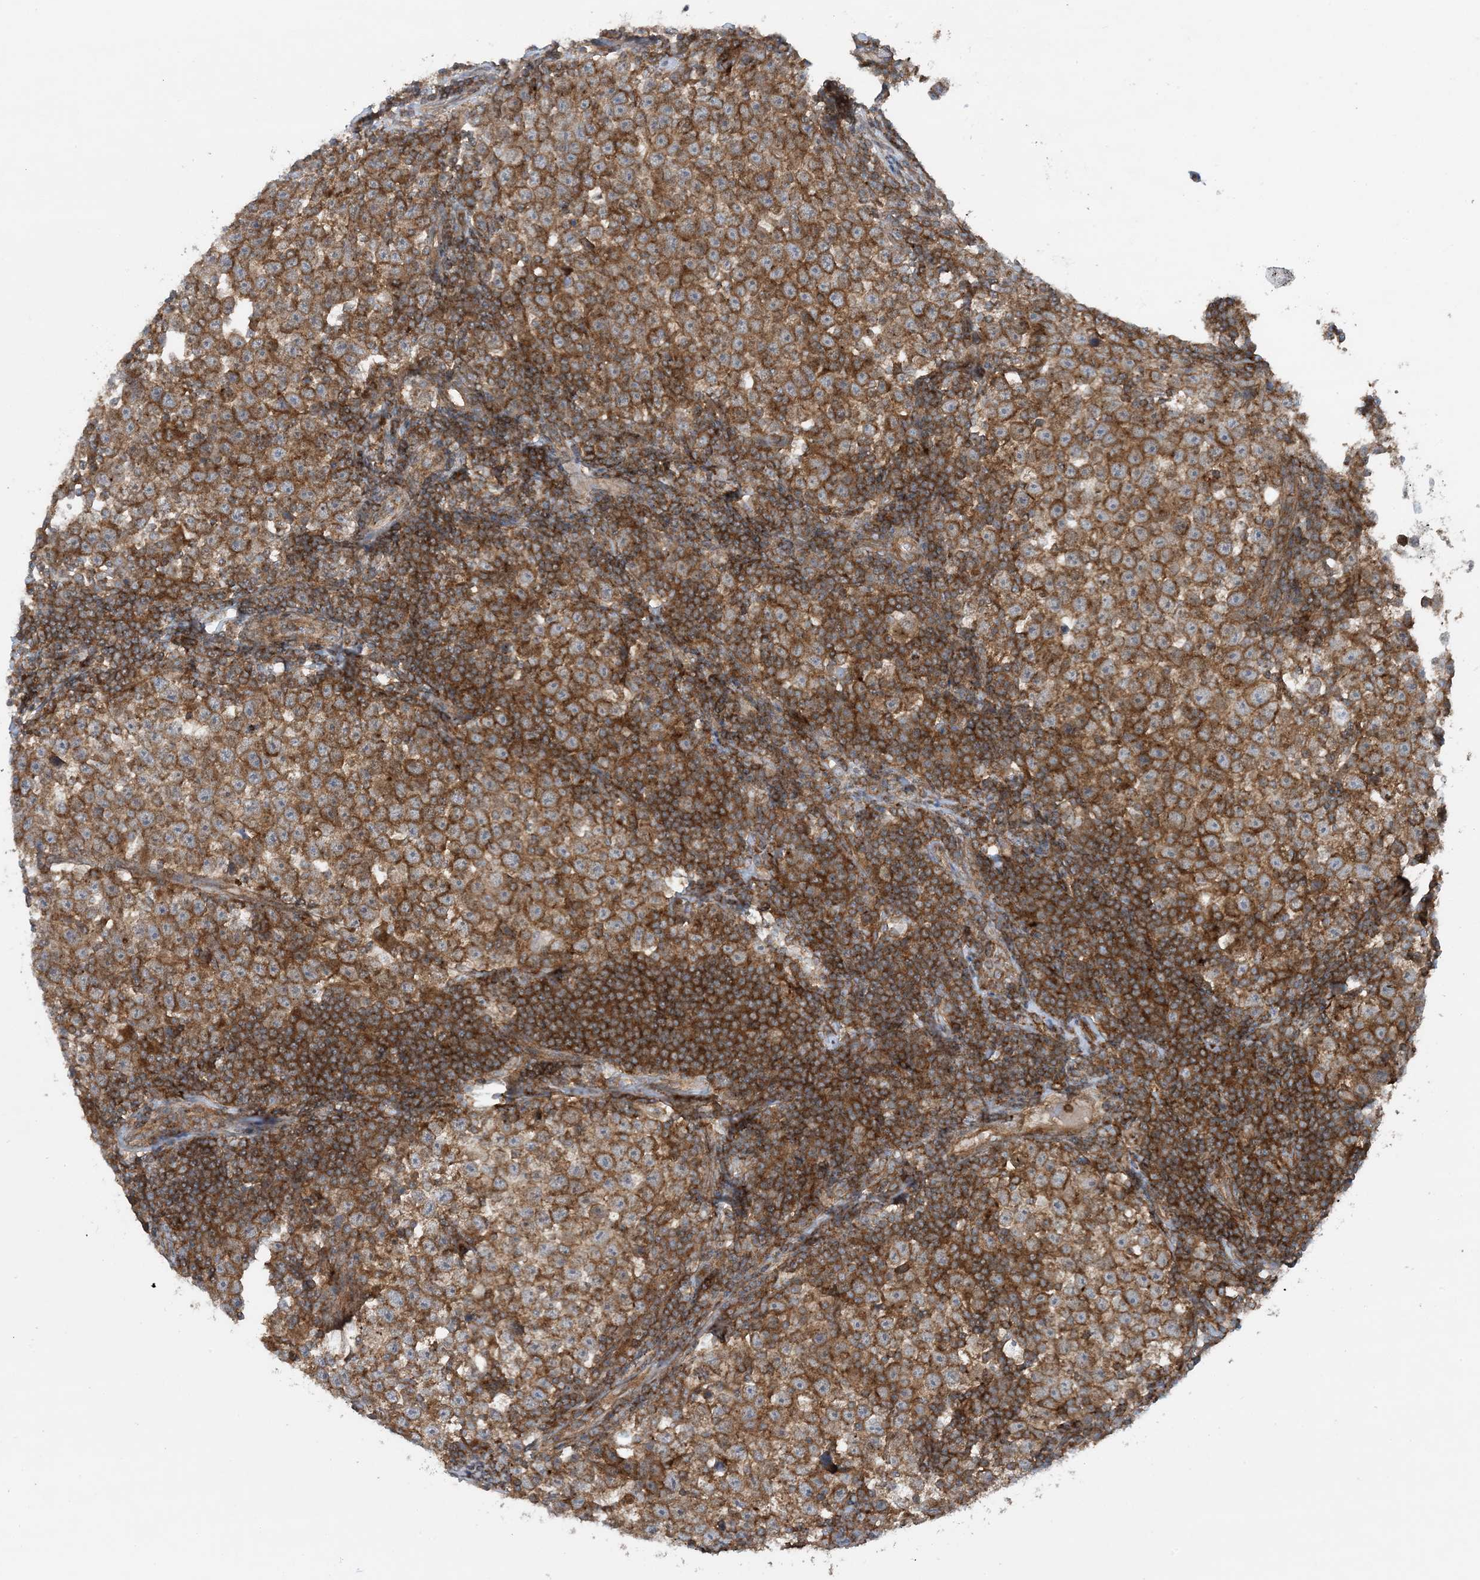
{"staining": {"intensity": "moderate", "quantity": ">75%", "location": "cytoplasmic/membranous"}, "tissue": "testis cancer", "cell_type": "Tumor cells", "image_type": "cancer", "snomed": [{"axis": "morphology", "description": "Normal tissue, NOS"}, {"axis": "morphology", "description": "Seminoma, NOS"}, {"axis": "topography", "description": "Testis"}], "caption": "Immunohistochemical staining of testis seminoma demonstrates medium levels of moderate cytoplasmic/membranous expression in about >75% of tumor cells. The protein of interest is stained brown, and the nuclei are stained in blue (DAB IHC with brightfield microscopy, high magnification).", "gene": "STAM2", "patient": {"sex": "male", "age": 43}}